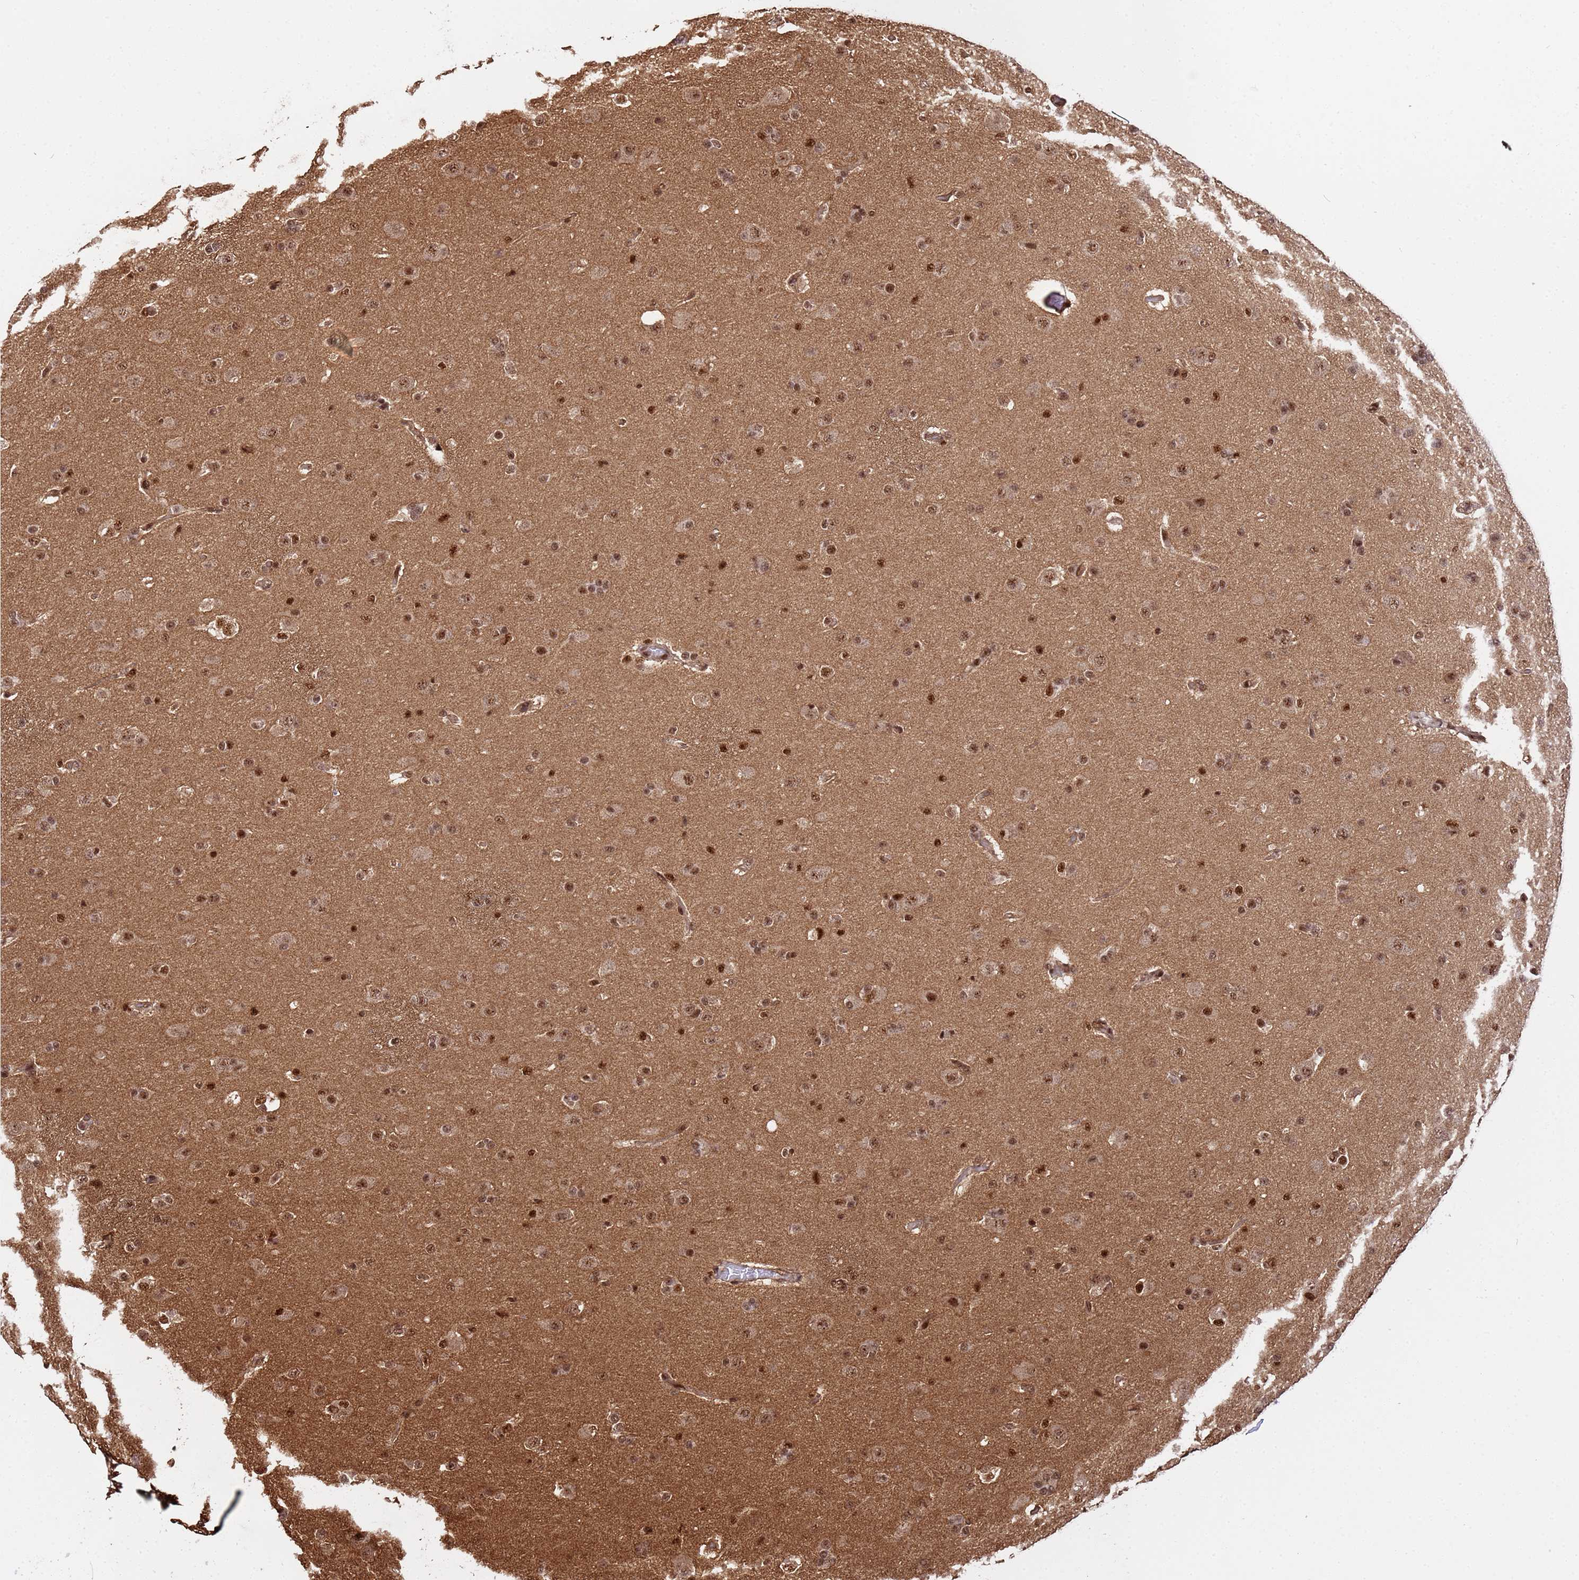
{"staining": {"intensity": "strong", "quantity": ">75%", "location": "nuclear"}, "tissue": "glioma", "cell_type": "Tumor cells", "image_type": "cancer", "snomed": [{"axis": "morphology", "description": "Glioma, malignant, Low grade"}, {"axis": "topography", "description": "Brain"}], "caption": "A brown stain highlights strong nuclear positivity of a protein in low-grade glioma (malignant) tumor cells.", "gene": "SYF2", "patient": {"sex": "male", "age": 65}}